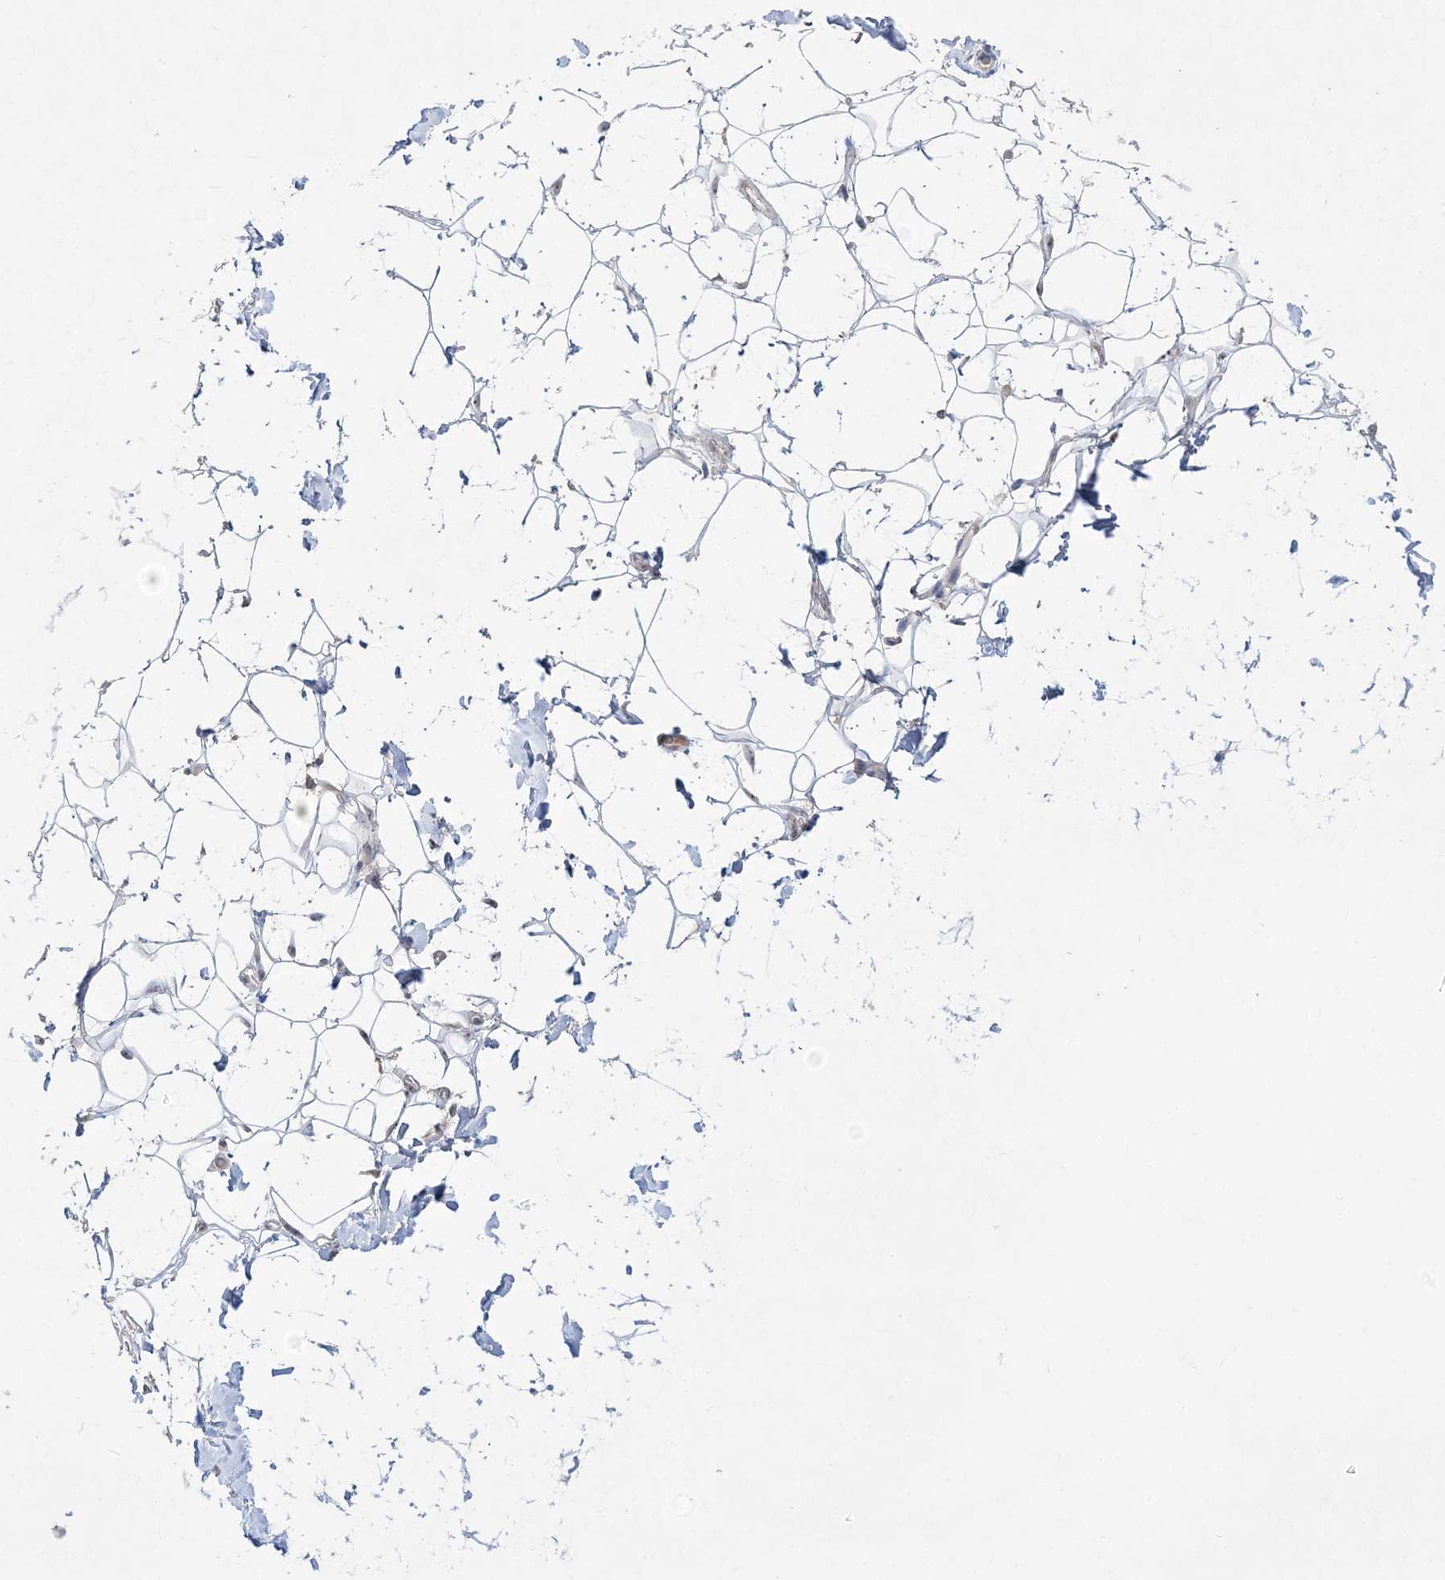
{"staining": {"intensity": "negative", "quantity": "none", "location": "none"}, "tissue": "adipose tissue", "cell_type": "Adipocytes", "image_type": "normal", "snomed": [{"axis": "morphology", "description": "Normal tissue, NOS"}, {"axis": "topography", "description": "Breast"}], "caption": "IHC histopathology image of unremarkable human adipose tissue stained for a protein (brown), which reveals no staining in adipocytes.", "gene": "NOP16", "patient": {"sex": "female", "age": 26}}